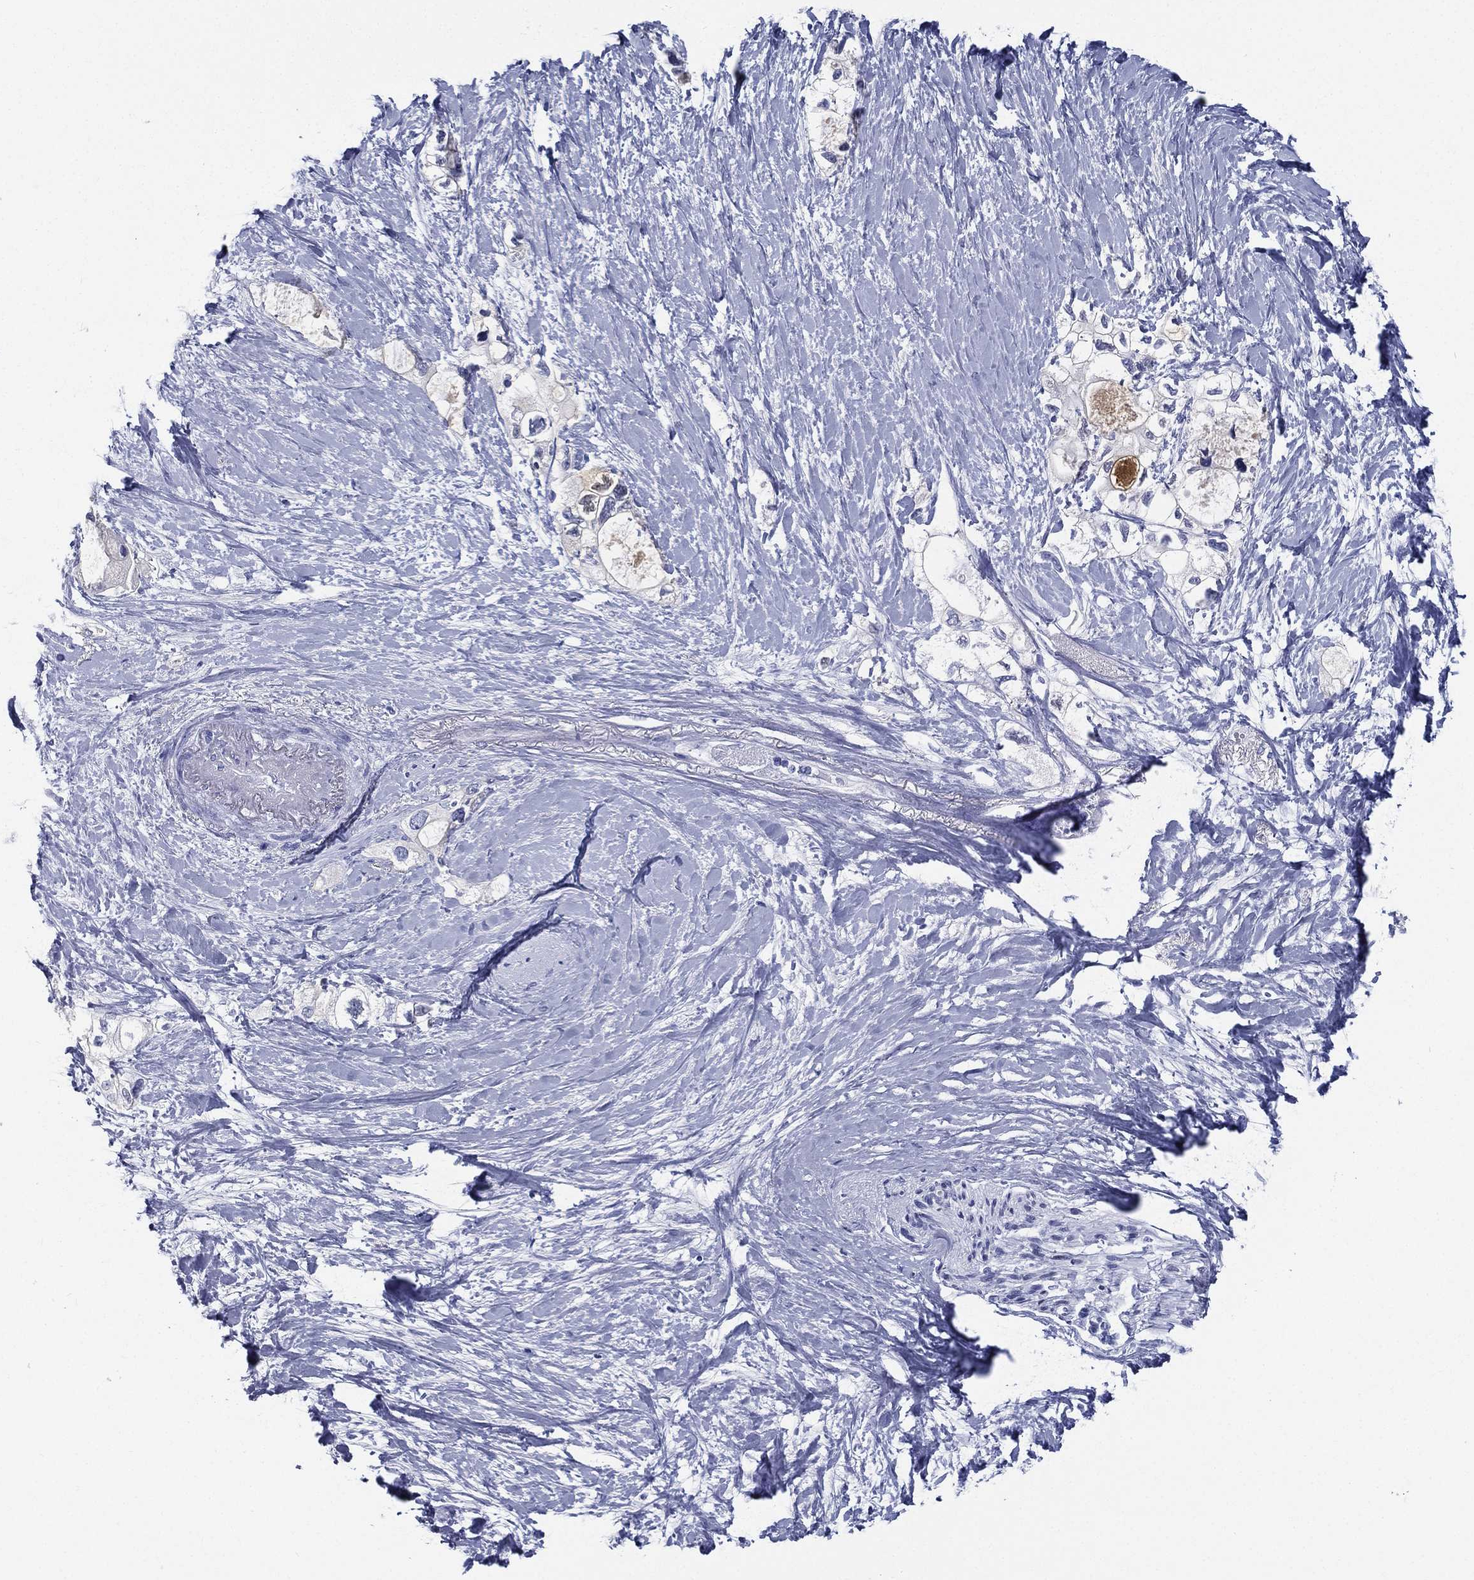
{"staining": {"intensity": "negative", "quantity": "none", "location": "none"}, "tissue": "pancreatic cancer", "cell_type": "Tumor cells", "image_type": "cancer", "snomed": [{"axis": "morphology", "description": "Adenocarcinoma, NOS"}, {"axis": "topography", "description": "Pancreas"}], "caption": "Tumor cells are negative for protein expression in human pancreatic cancer (adenocarcinoma). The staining is performed using DAB (3,3'-diaminobenzidine) brown chromogen with nuclei counter-stained in using hematoxylin.", "gene": "RSPH4A", "patient": {"sex": "female", "age": 56}}